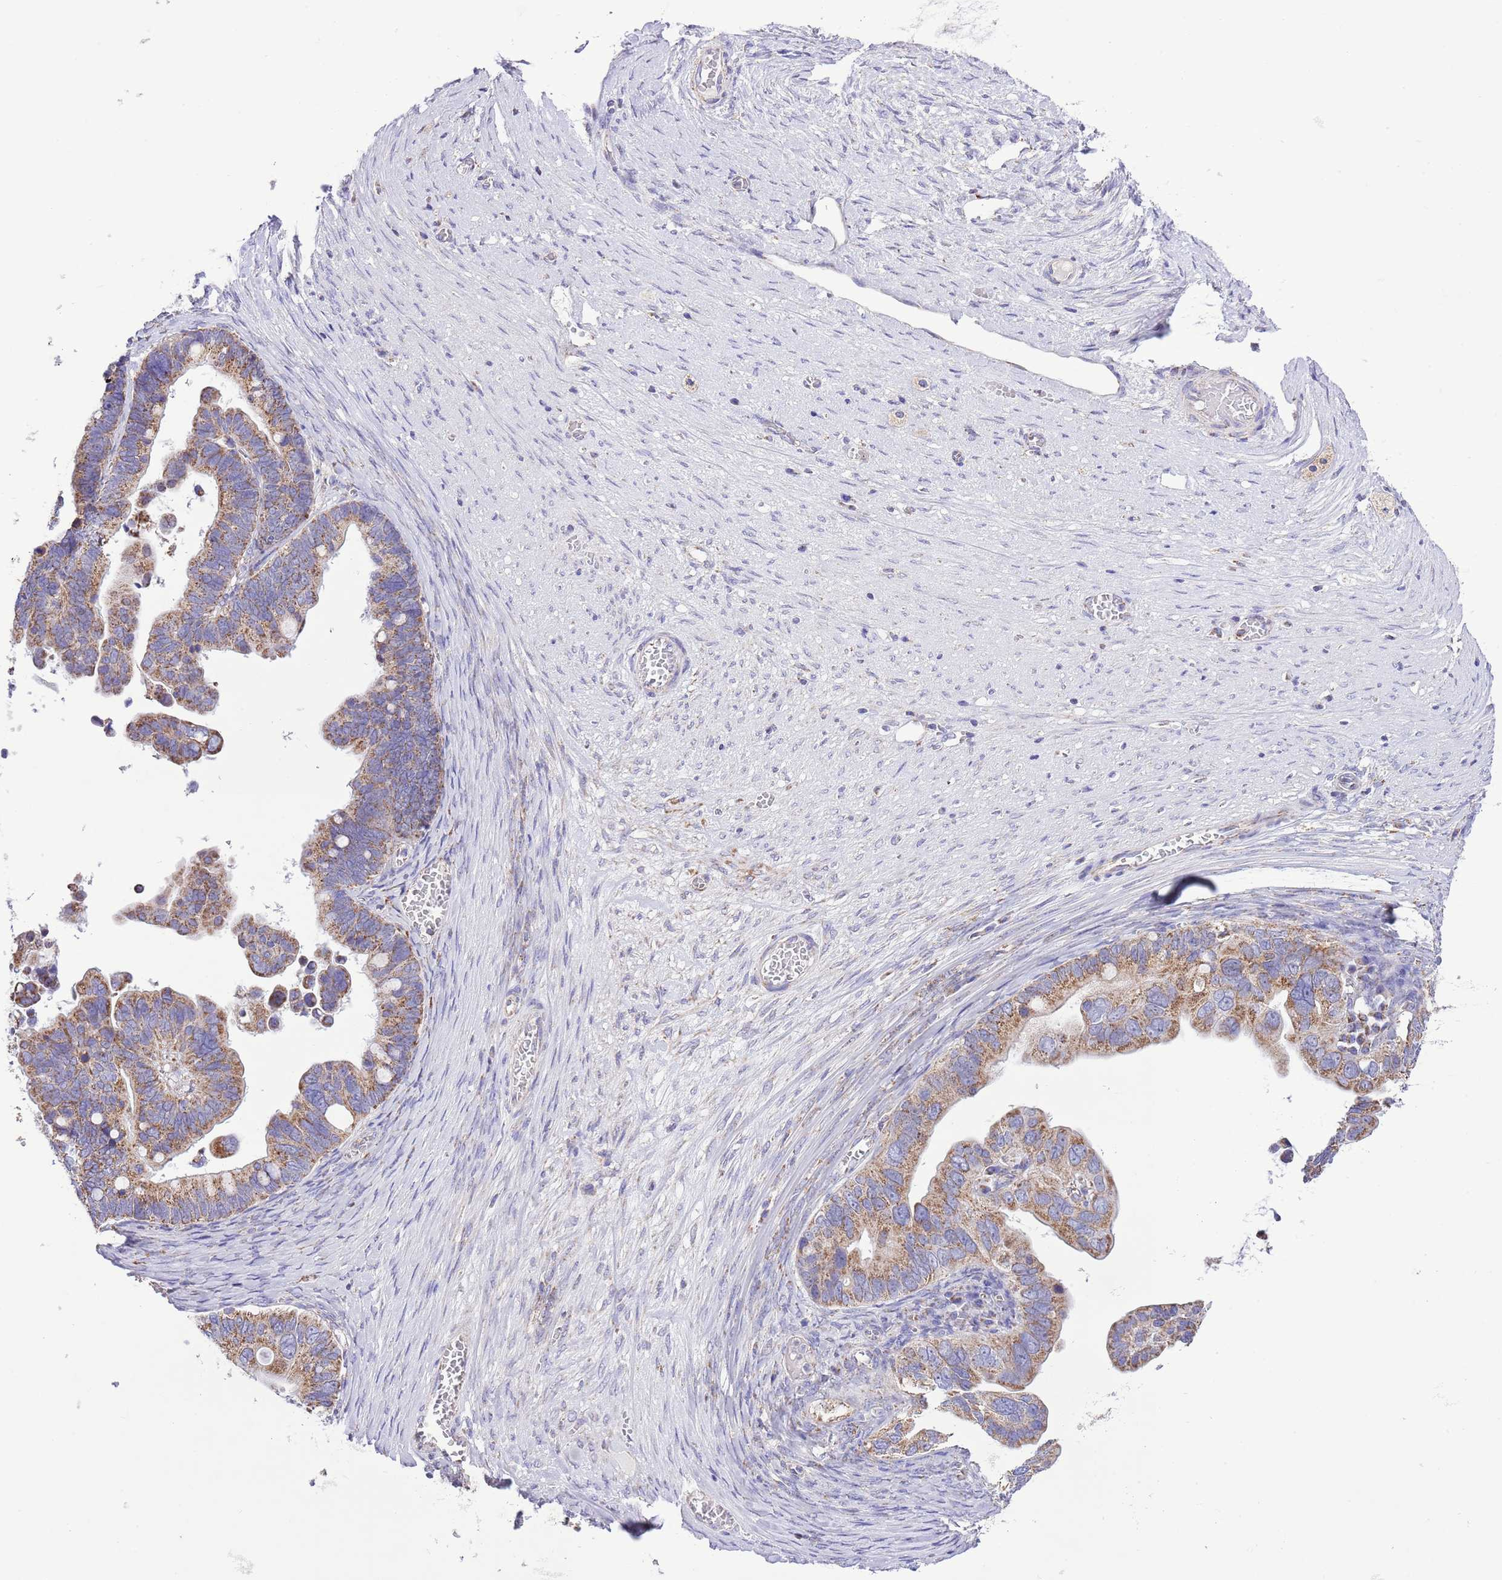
{"staining": {"intensity": "moderate", "quantity": ">75%", "location": "cytoplasmic/membranous"}, "tissue": "ovarian cancer", "cell_type": "Tumor cells", "image_type": "cancer", "snomed": [{"axis": "morphology", "description": "Cystadenocarcinoma, serous, NOS"}, {"axis": "topography", "description": "Ovary"}], "caption": "Brown immunohistochemical staining in ovarian serous cystadenocarcinoma demonstrates moderate cytoplasmic/membranous expression in about >75% of tumor cells.", "gene": "TEKTIP1", "patient": {"sex": "female", "age": 56}}